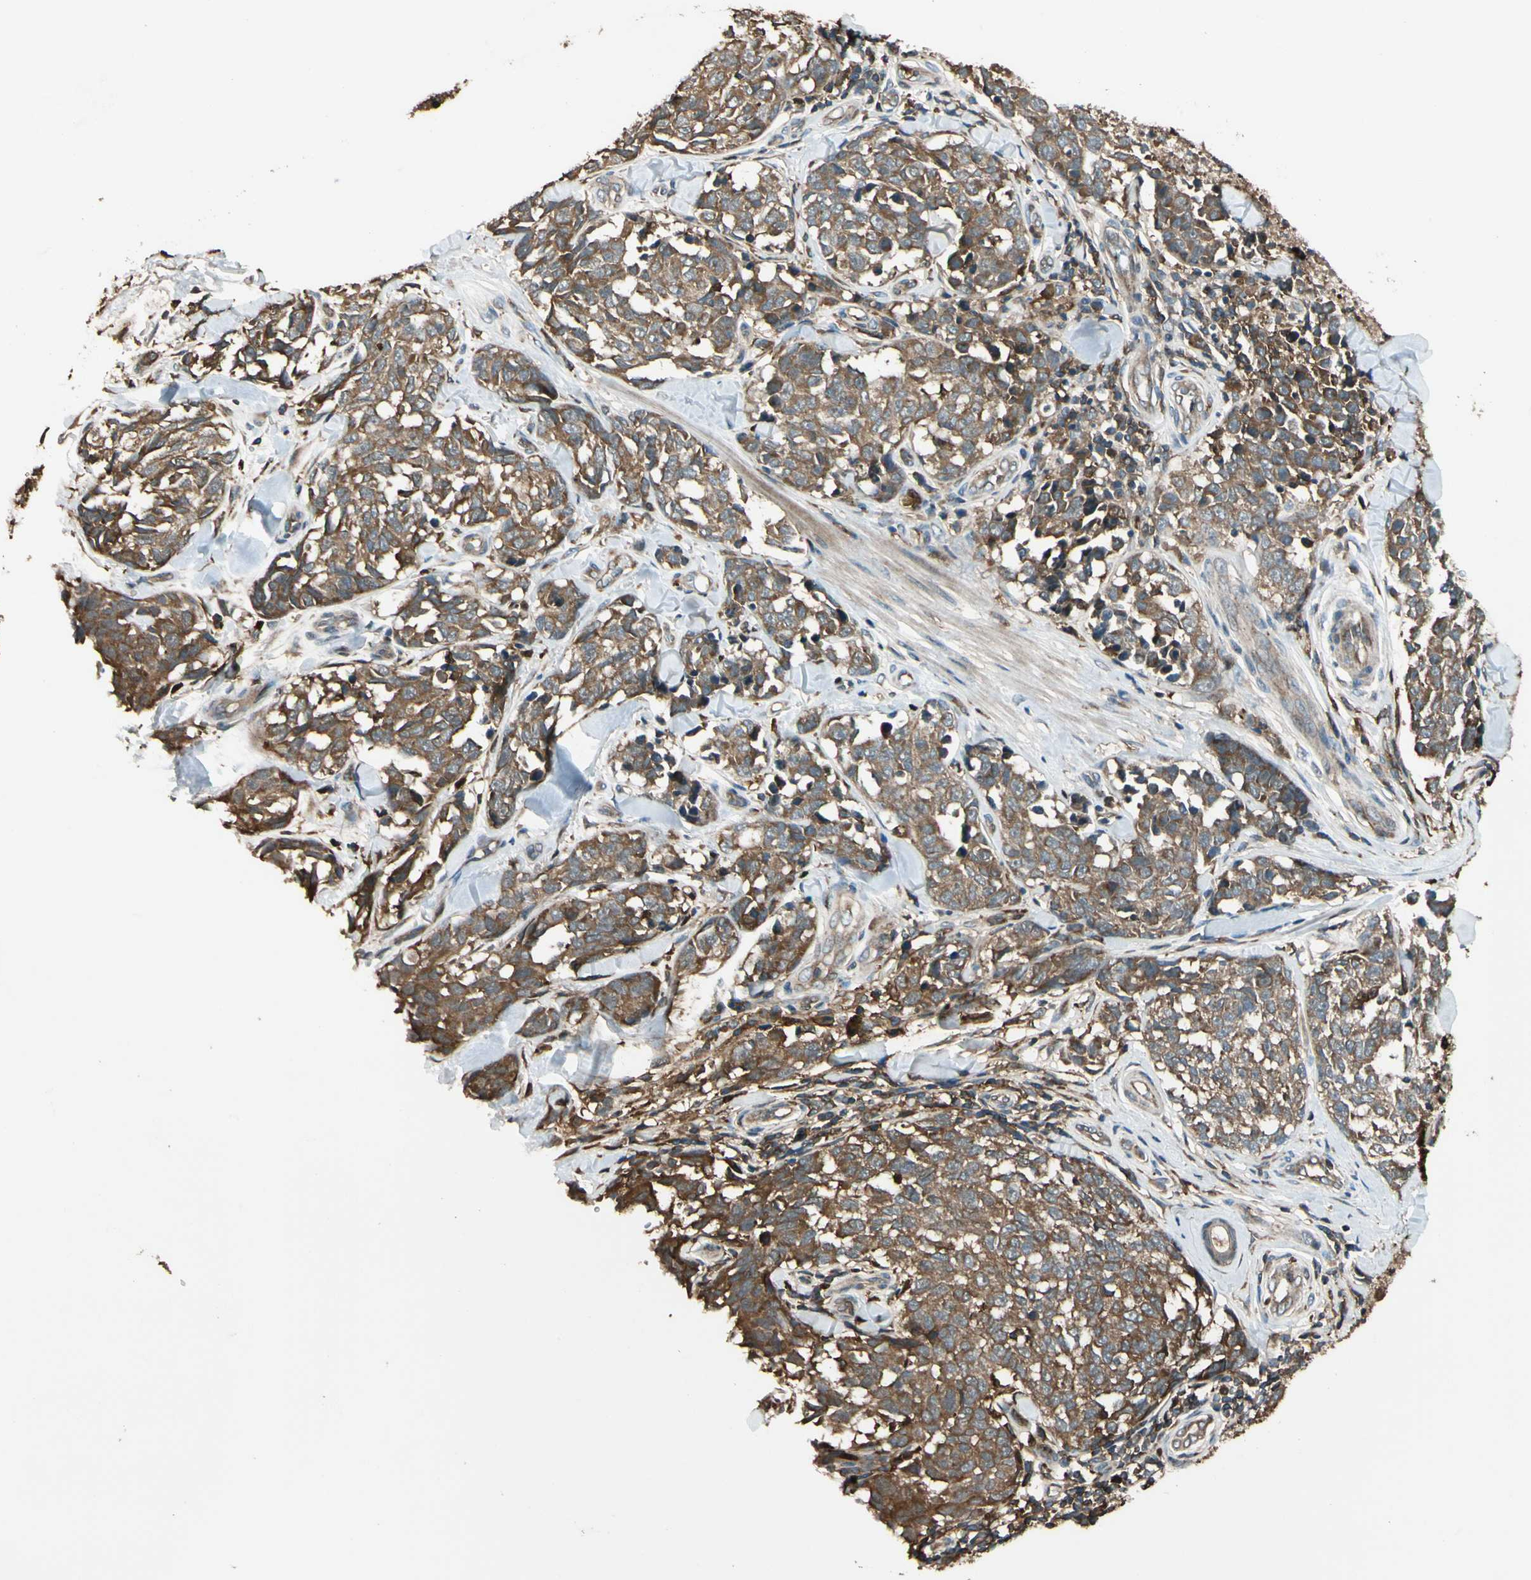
{"staining": {"intensity": "moderate", "quantity": ">75%", "location": "cytoplasmic/membranous"}, "tissue": "melanoma", "cell_type": "Tumor cells", "image_type": "cancer", "snomed": [{"axis": "morphology", "description": "Malignant melanoma, NOS"}, {"axis": "topography", "description": "Skin"}], "caption": "This micrograph exhibits malignant melanoma stained with immunohistochemistry to label a protein in brown. The cytoplasmic/membranous of tumor cells show moderate positivity for the protein. Nuclei are counter-stained blue.", "gene": "STX11", "patient": {"sex": "female", "age": 64}}